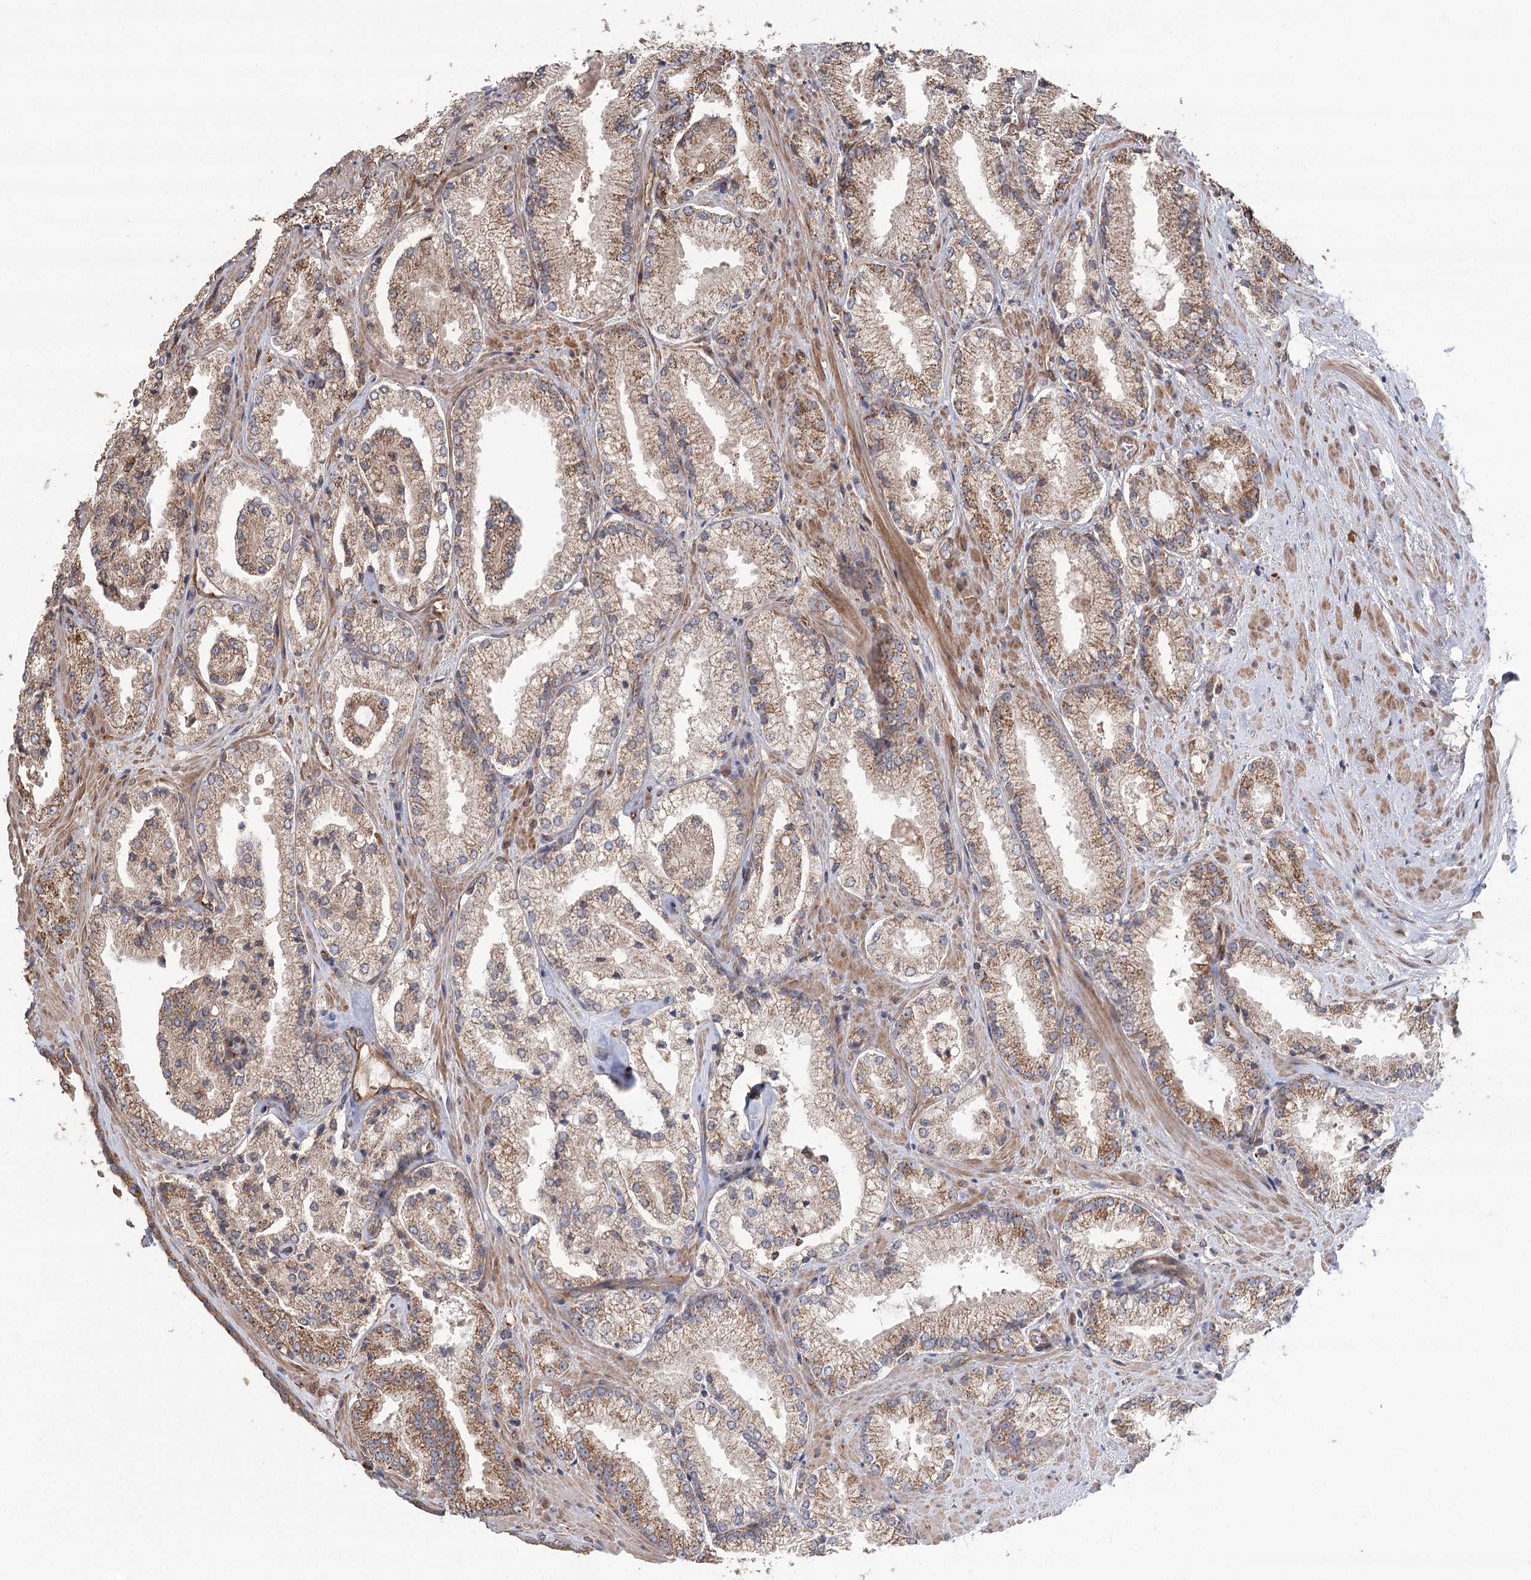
{"staining": {"intensity": "moderate", "quantity": ">75%", "location": "cytoplasmic/membranous"}, "tissue": "prostate cancer", "cell_type": "Tumor cells", "image_type": "cancer", "snomed": [{"axis": "morphology", "description": "Adenocarcinoma, High grade"}, {"axis": "topography", "description": "Prostate"}], "caption": "Prostate adenocarcinoma (high-grade) stained with DAB (3,3'-diaminobenzidine) immunohistochemistry (IHC) shows medium levels of moderate cytoplasmic/membranous staining in about >75% of tumor cells.", "gene": "RWDD4", "patient": {"sex": "male", "age": 73}}